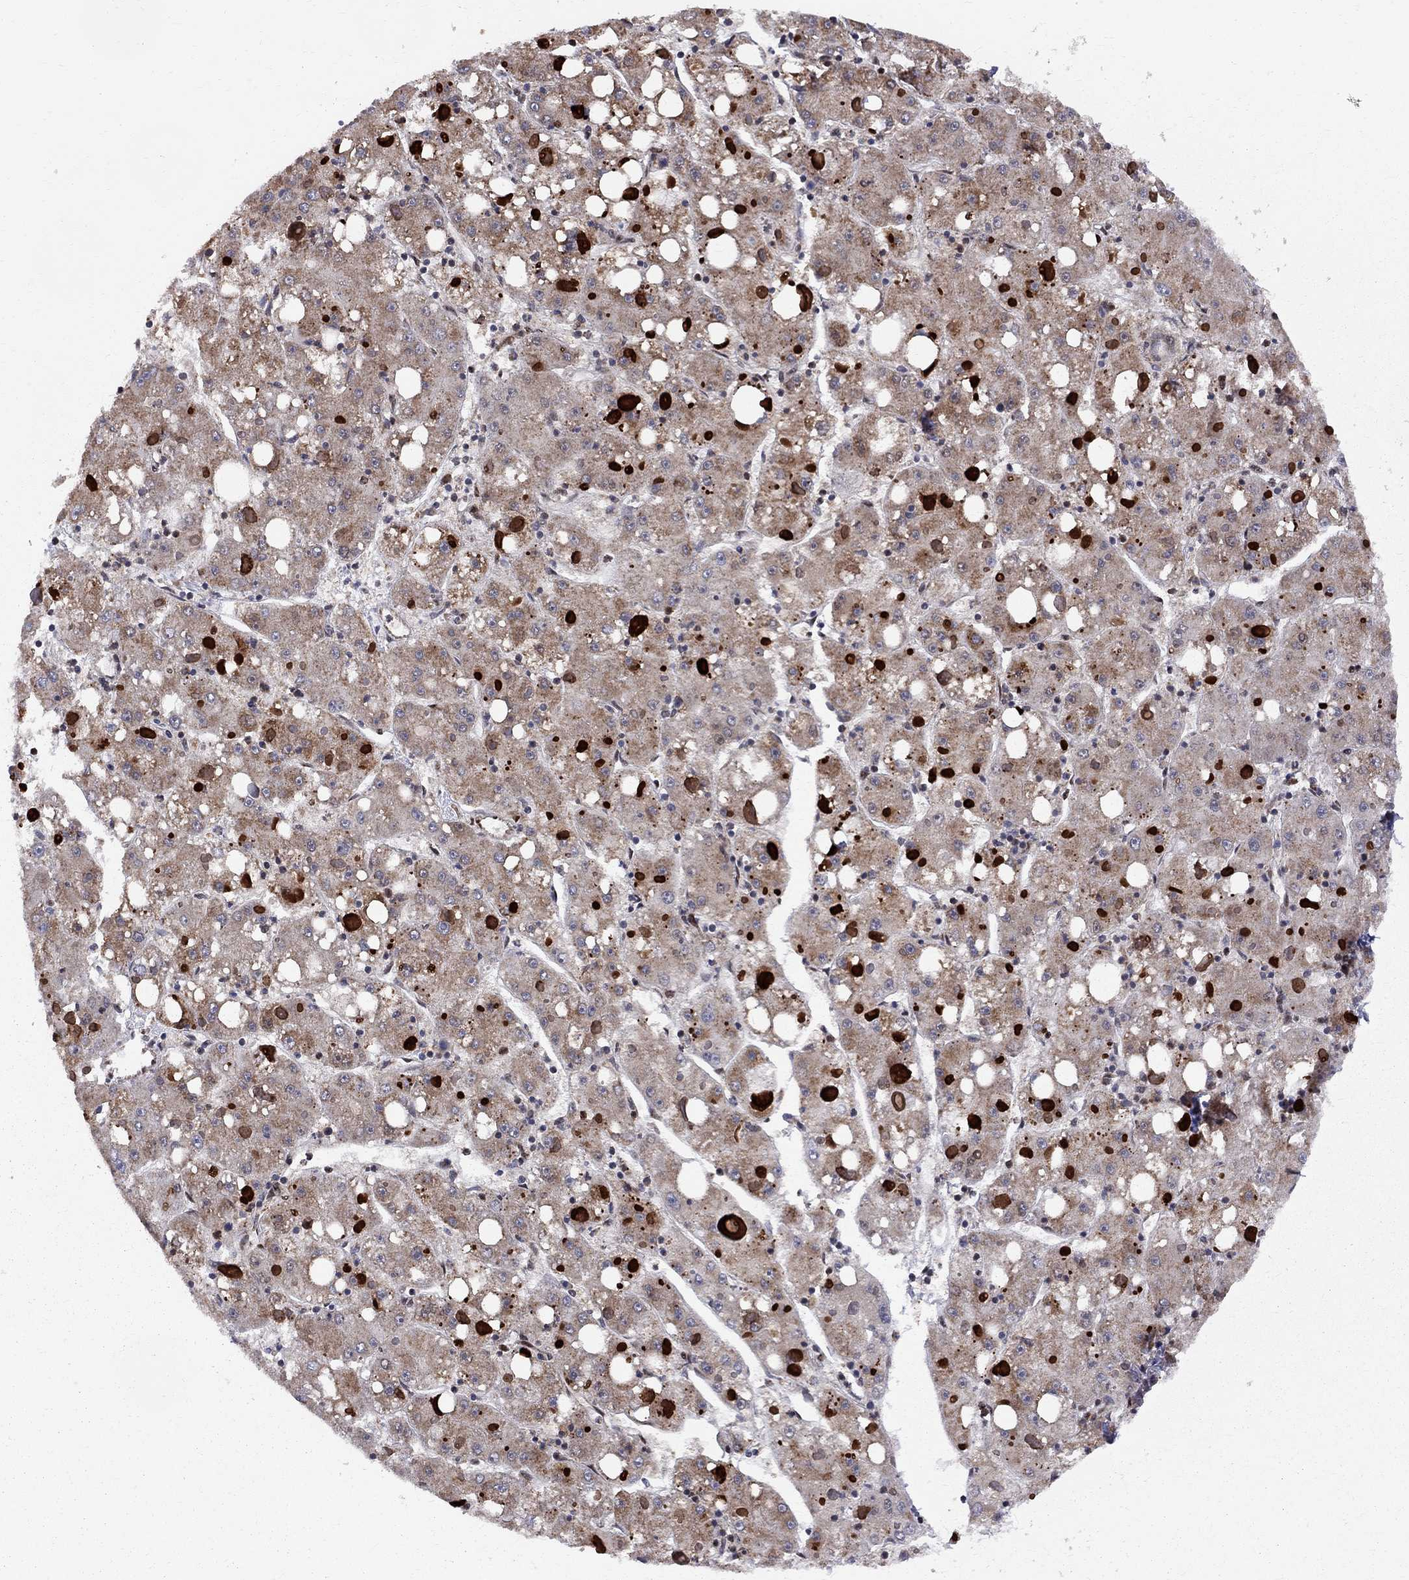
{"staining": {"intensity": "moderate", "quantity": "<25%", "location": "cytoplasmic/membranous"}, "tissue": "liver cancer", "cell_type": "Tumor cells", "image_type": "cancer", "snomed": [{"axis": "morphology", "description": "Carcinoma, Hepatocellular, NOS"}, {"axis": "topography", "description": "Liver"}], "caption": "The micrograph shows immunohistochemical staining of liver hepatocellular carcinoma. There is moderate cytoplasmic/membranous expression is seen in approximately <25% of tumor cells.", "gene": "ELOB", "patient": {"sex": "male", "age": 73}}